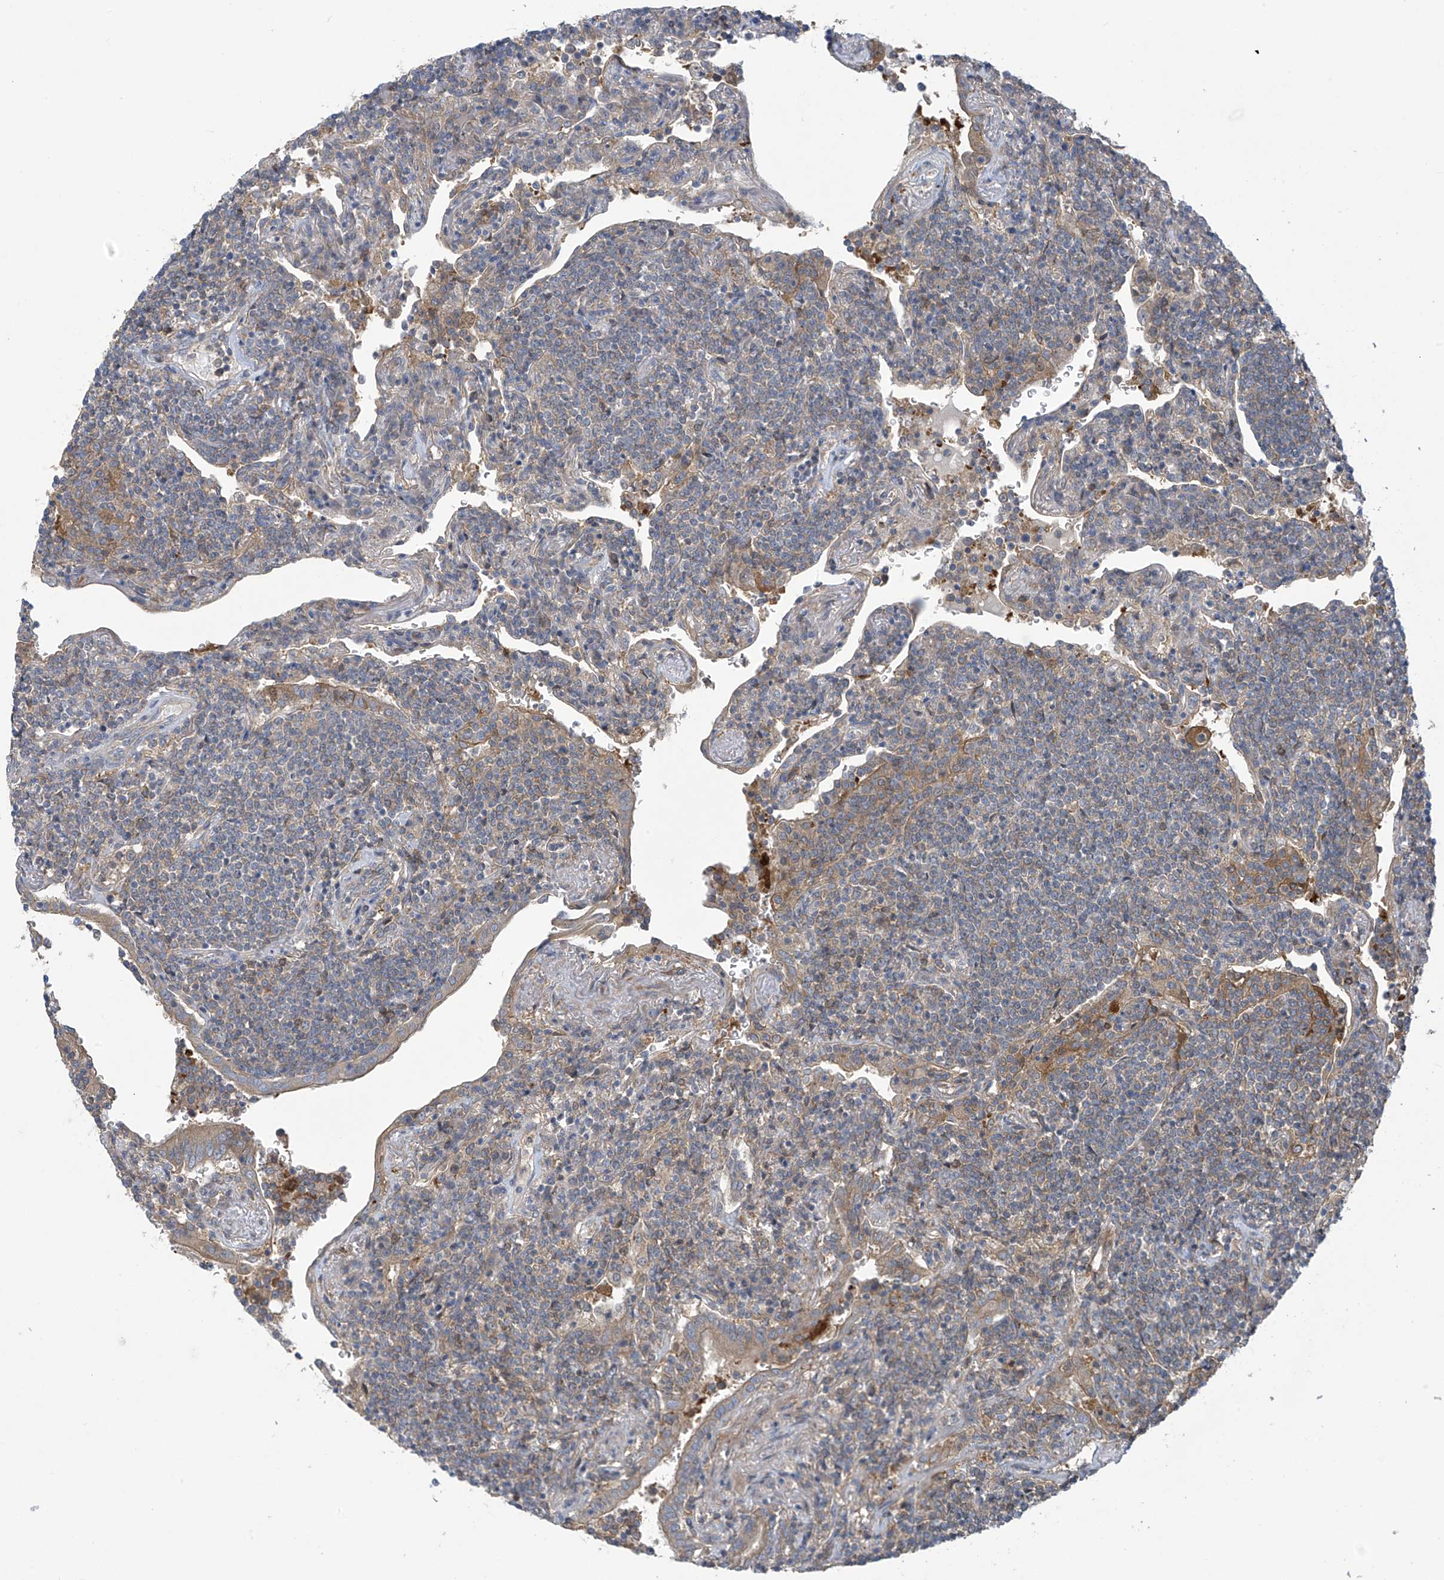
{"staining": {"intensity": "weak", "quantity": "25%-75%", "location": "cytoplasmic/membranous"}, "tissue": "lymphoma", "cell_type": "Tumor cells", "image_type": "cancer", "snomed": [{"axis": "morphology", "description": "Malignant lymphoma, non-Hodgkin's type, Low grade"}, {"axis": "topography", "description": "Lung"}], "caption": "Human malignant lymphoma, non-Hodgkin's type (low-grade) stained for a protein (brown) exhibits weak cytoplasmic/membranous positive staining in about 25%-75% of tumor cells.", "gene": "ADI1", "patient": {"sex": "female", "age": 71}}